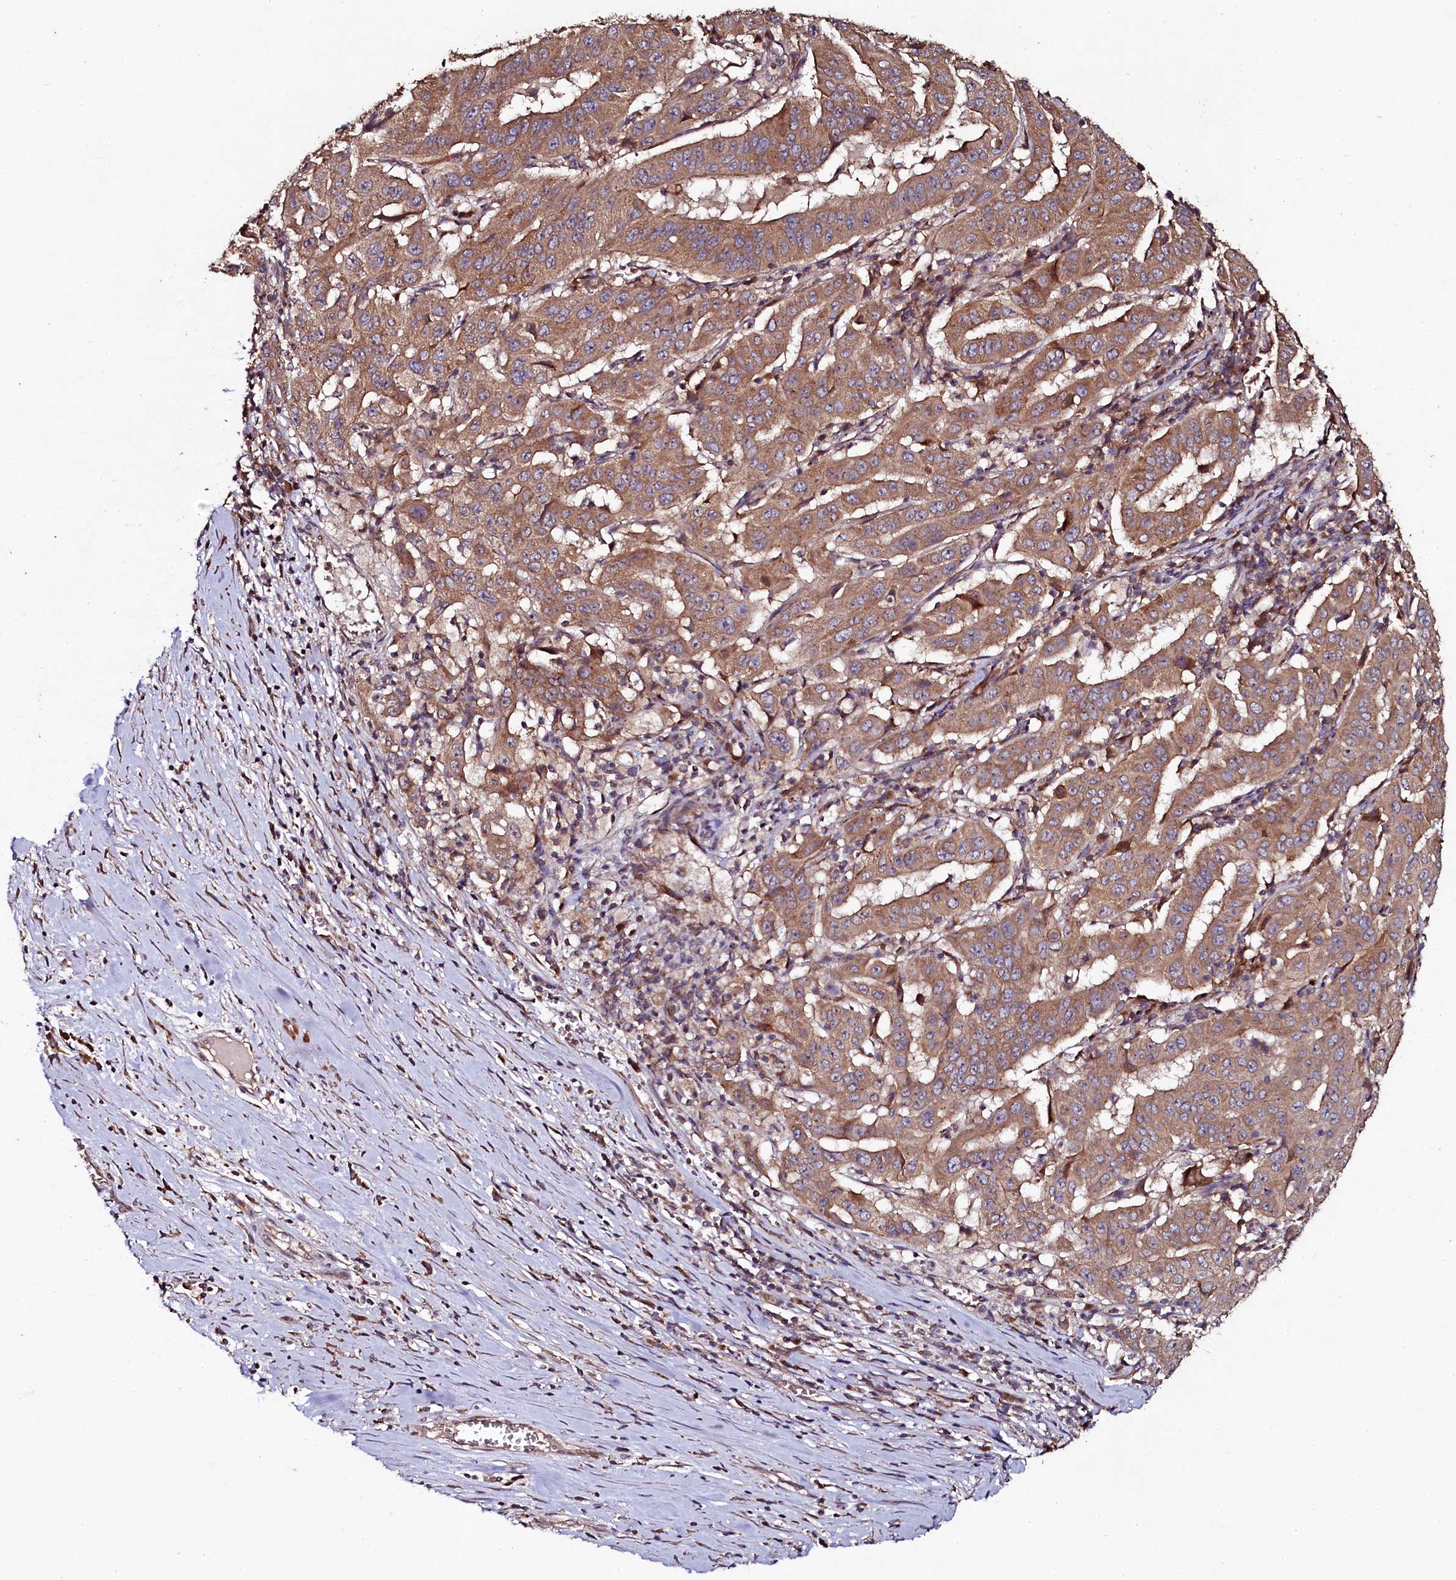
{"staining": {"intensity": "moderate", "quantity": ">75%", "location": "cytoplasmic/membranous"}, "tissue": "pancreatic cancer", "cell_type": "Tumor cells", "image_type": "cancer", "snomed": [{"axis": "morphology", "description": "Adenocarcinoma, NOS"}, {"axis": "topography", "description": "Pancreas"}], "caption": "A medium amount of moderate cytoplasmic/membranous positivity is present in approximately >75% of tumor cells in pancreatic cancer (adenocarcinoma) tissue. The staining was performed using DAB (3,3'-diaminobenzidine), with brown indicating positive protein expression. Nuclei are stained blue with hematoxylin.", "gene": "SEC24C", "patient": {"sex": "male", "age": 63}}